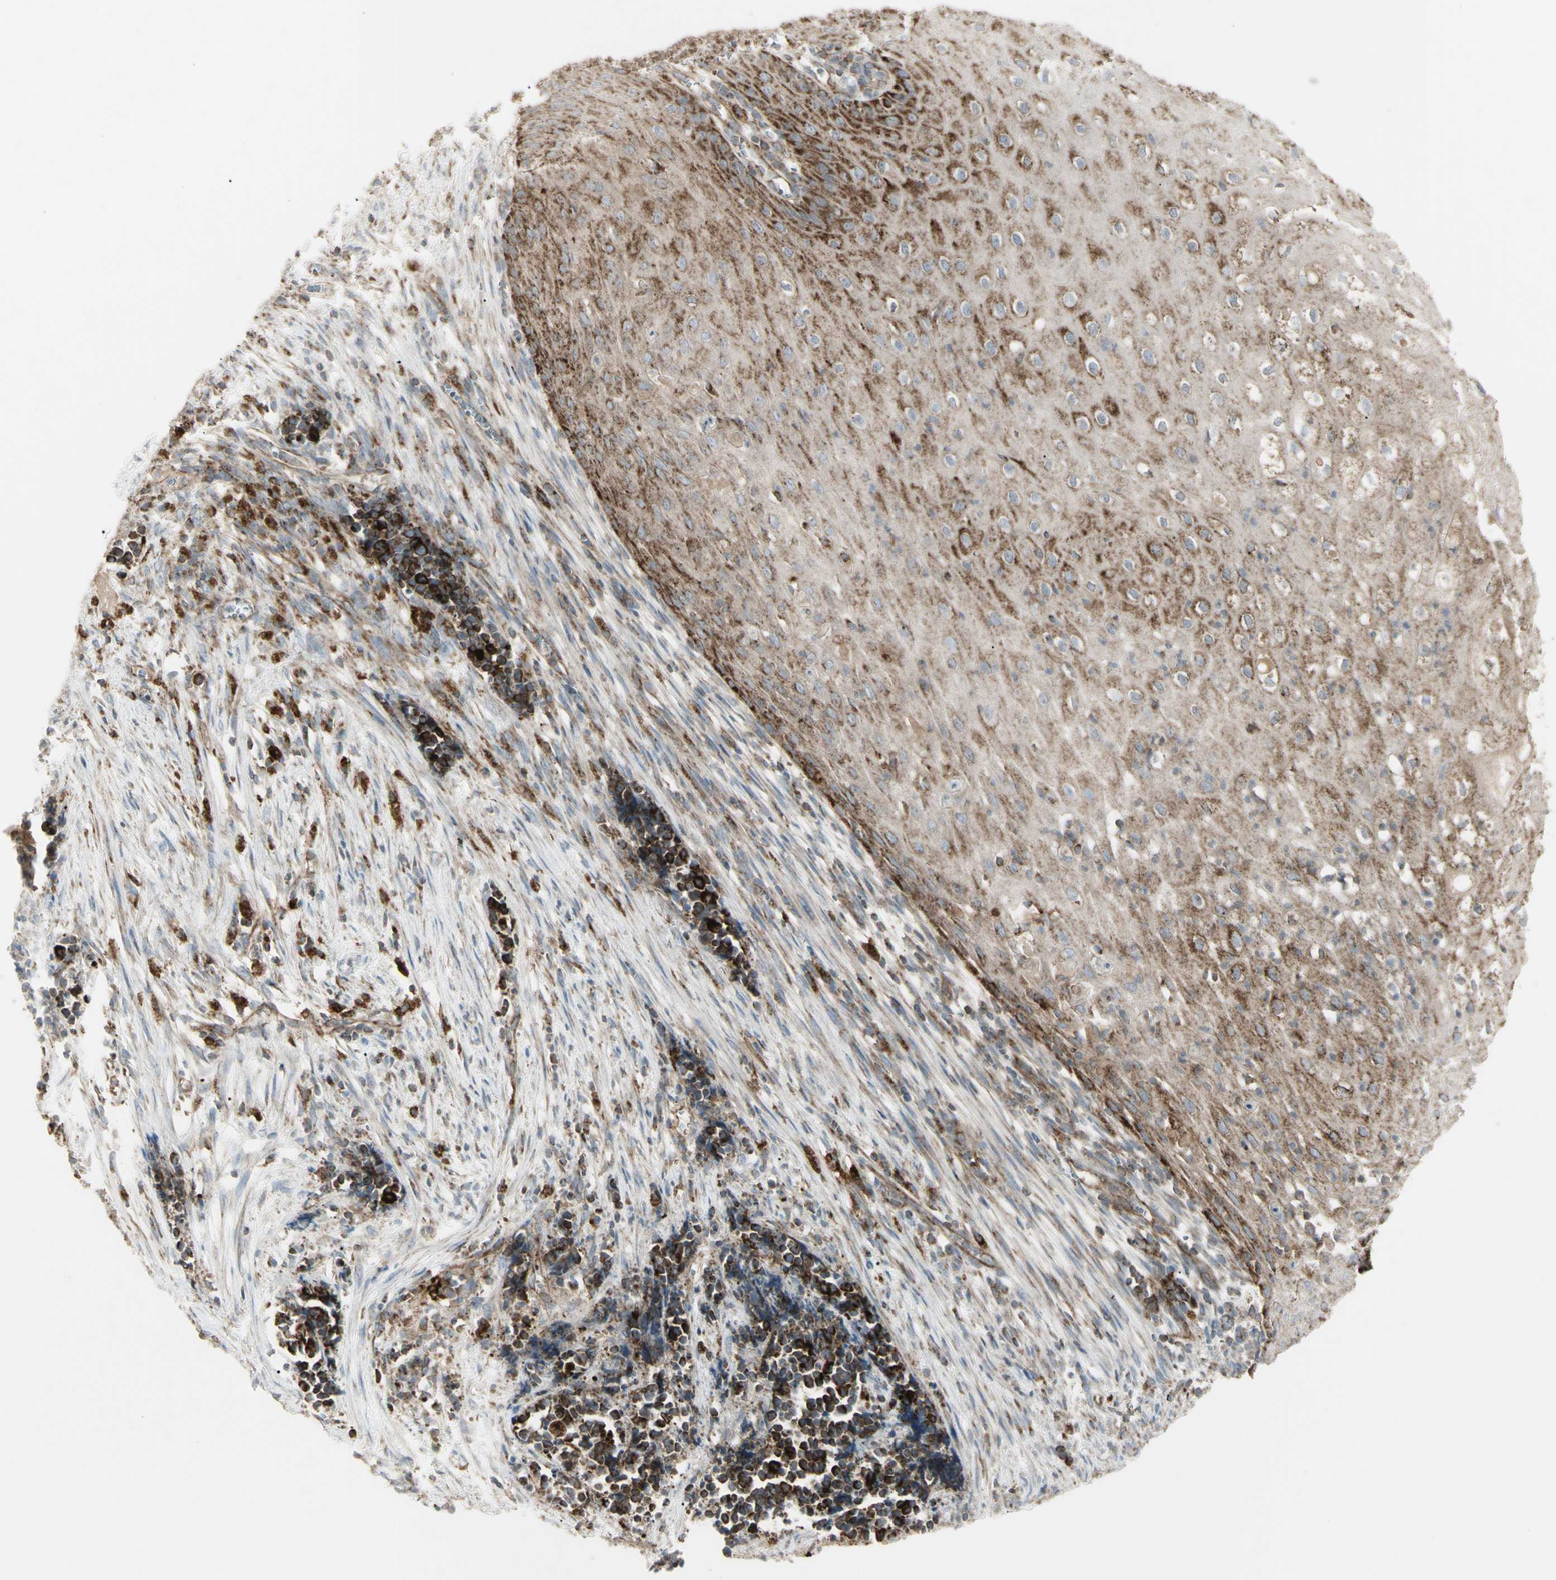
{"staining": {"intensity": "strong", "quantity": ">75%", "location": "cytoplasmic/membranous"}, "tissue": "cervical cancer", "cell_type": "Tumor cells", "image_type": "cancer", "snomed": [{"axis": "morphology", "description": "Normal tissue, NOS"}, {"axis": "morphology", "description": "Squamous cell carcinoma, NOS"}, {"axis": "topography", "description": "Cervix"}], "caption": "Immunohistochemical staining of human squamous cell carcinoma (cervical) exhibits high levels of strong cytoplasmic/membranous protein positivity in approximately >75% of tumor cells.", "gene": "CYB5R1", "patient": {"sex": "female", "age": 35}}